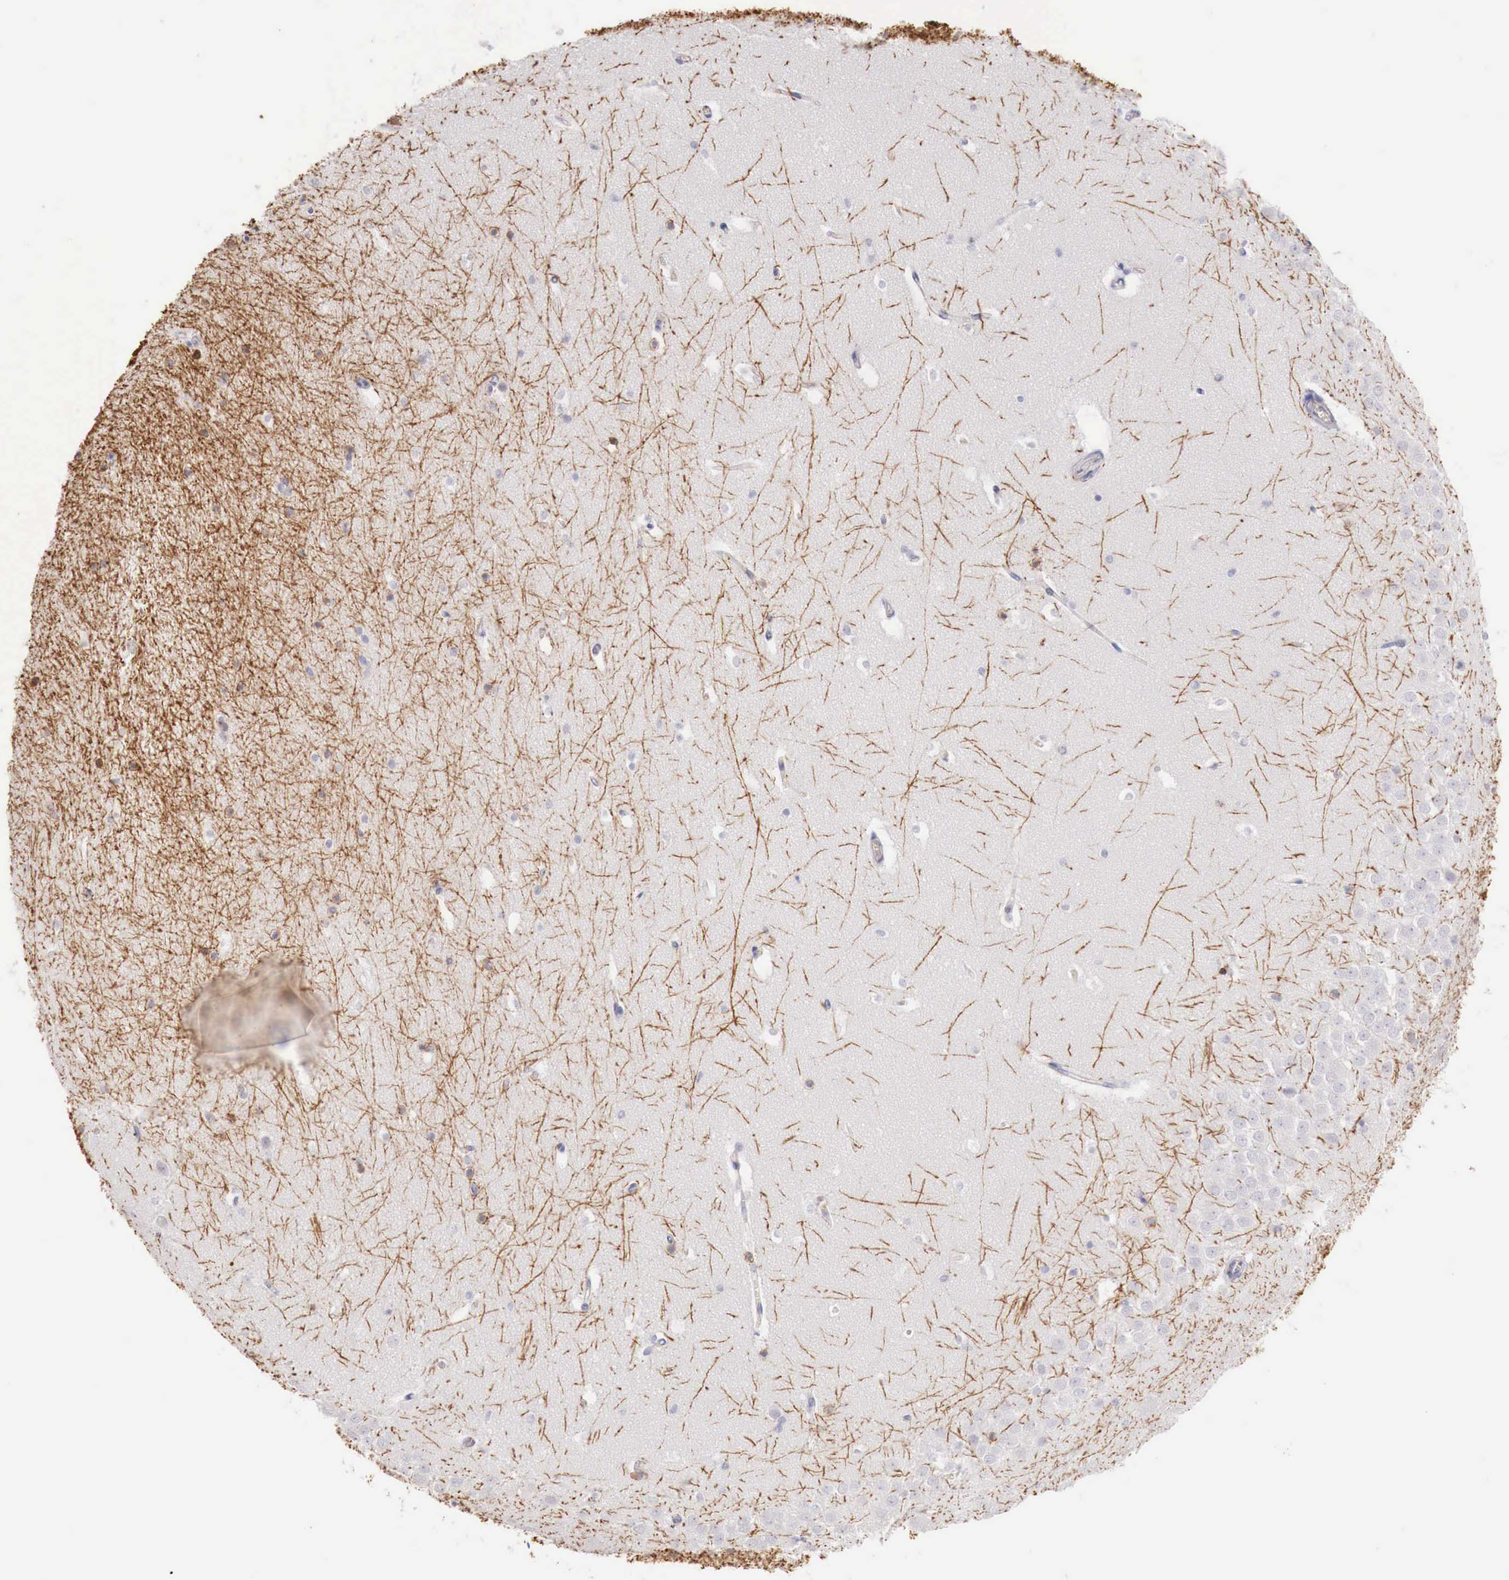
{"staining": {"intensity": "negative", "quantity": "none", "location": "none"}, "tissue": "hippocampus", "cell_type": "Glial cells", "image_type": "normal", "snomed": [{"axis": "morphology", "description": "Normal tissue, NOS"}, {"axis": "topography", "description": "Hippocampus"}], "caption": "An immunohistochemistry image of unremarkable hippocampus is shown. There is no staining in glial cells of hippocampus.", "gene": "TRIM13", "patient": {"sex": "male", "age": 45}}